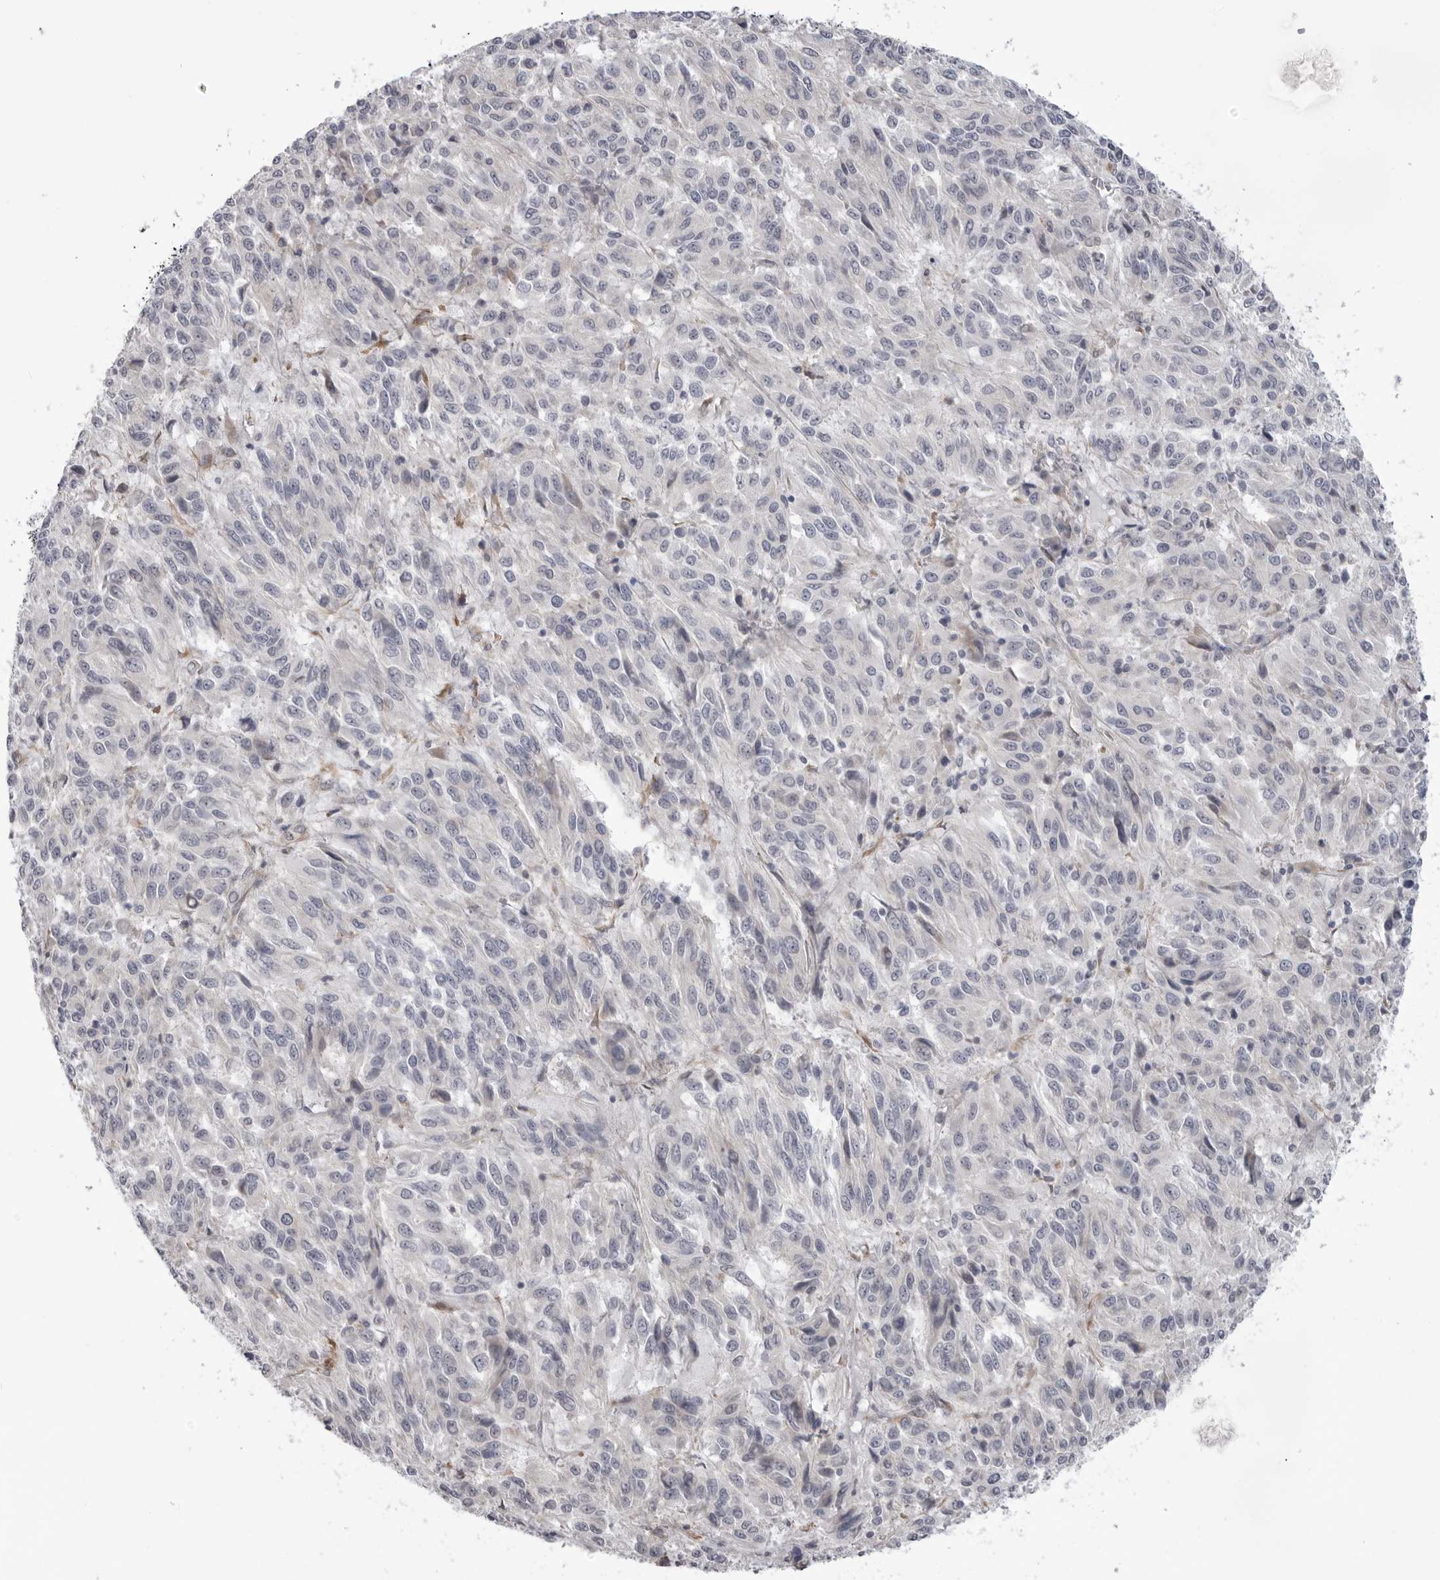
{"staining": {"intensity": "negative", "quantity": "none", "location": "none"}, "tissue": "melanoma", "cell_type": "Tumor cells", "image_type": "cancer", "snomed": [{"axis": "morphology", "description": "Malignant melanoma, Metastatic site"}, {"axis": "topography", "description": "Lung"}], "caption": "IHC micrograph of neoplastic tissue: human malignant melanoma (metastatic site) stained with DAB reveals no significant protein expression in tumor cells. (DAB immunohistochemistry (IHC) visualized using brightfield microscopy, high magnification).", "gene": "SCP2", "patient": {"sex": "male", "age": 64}}